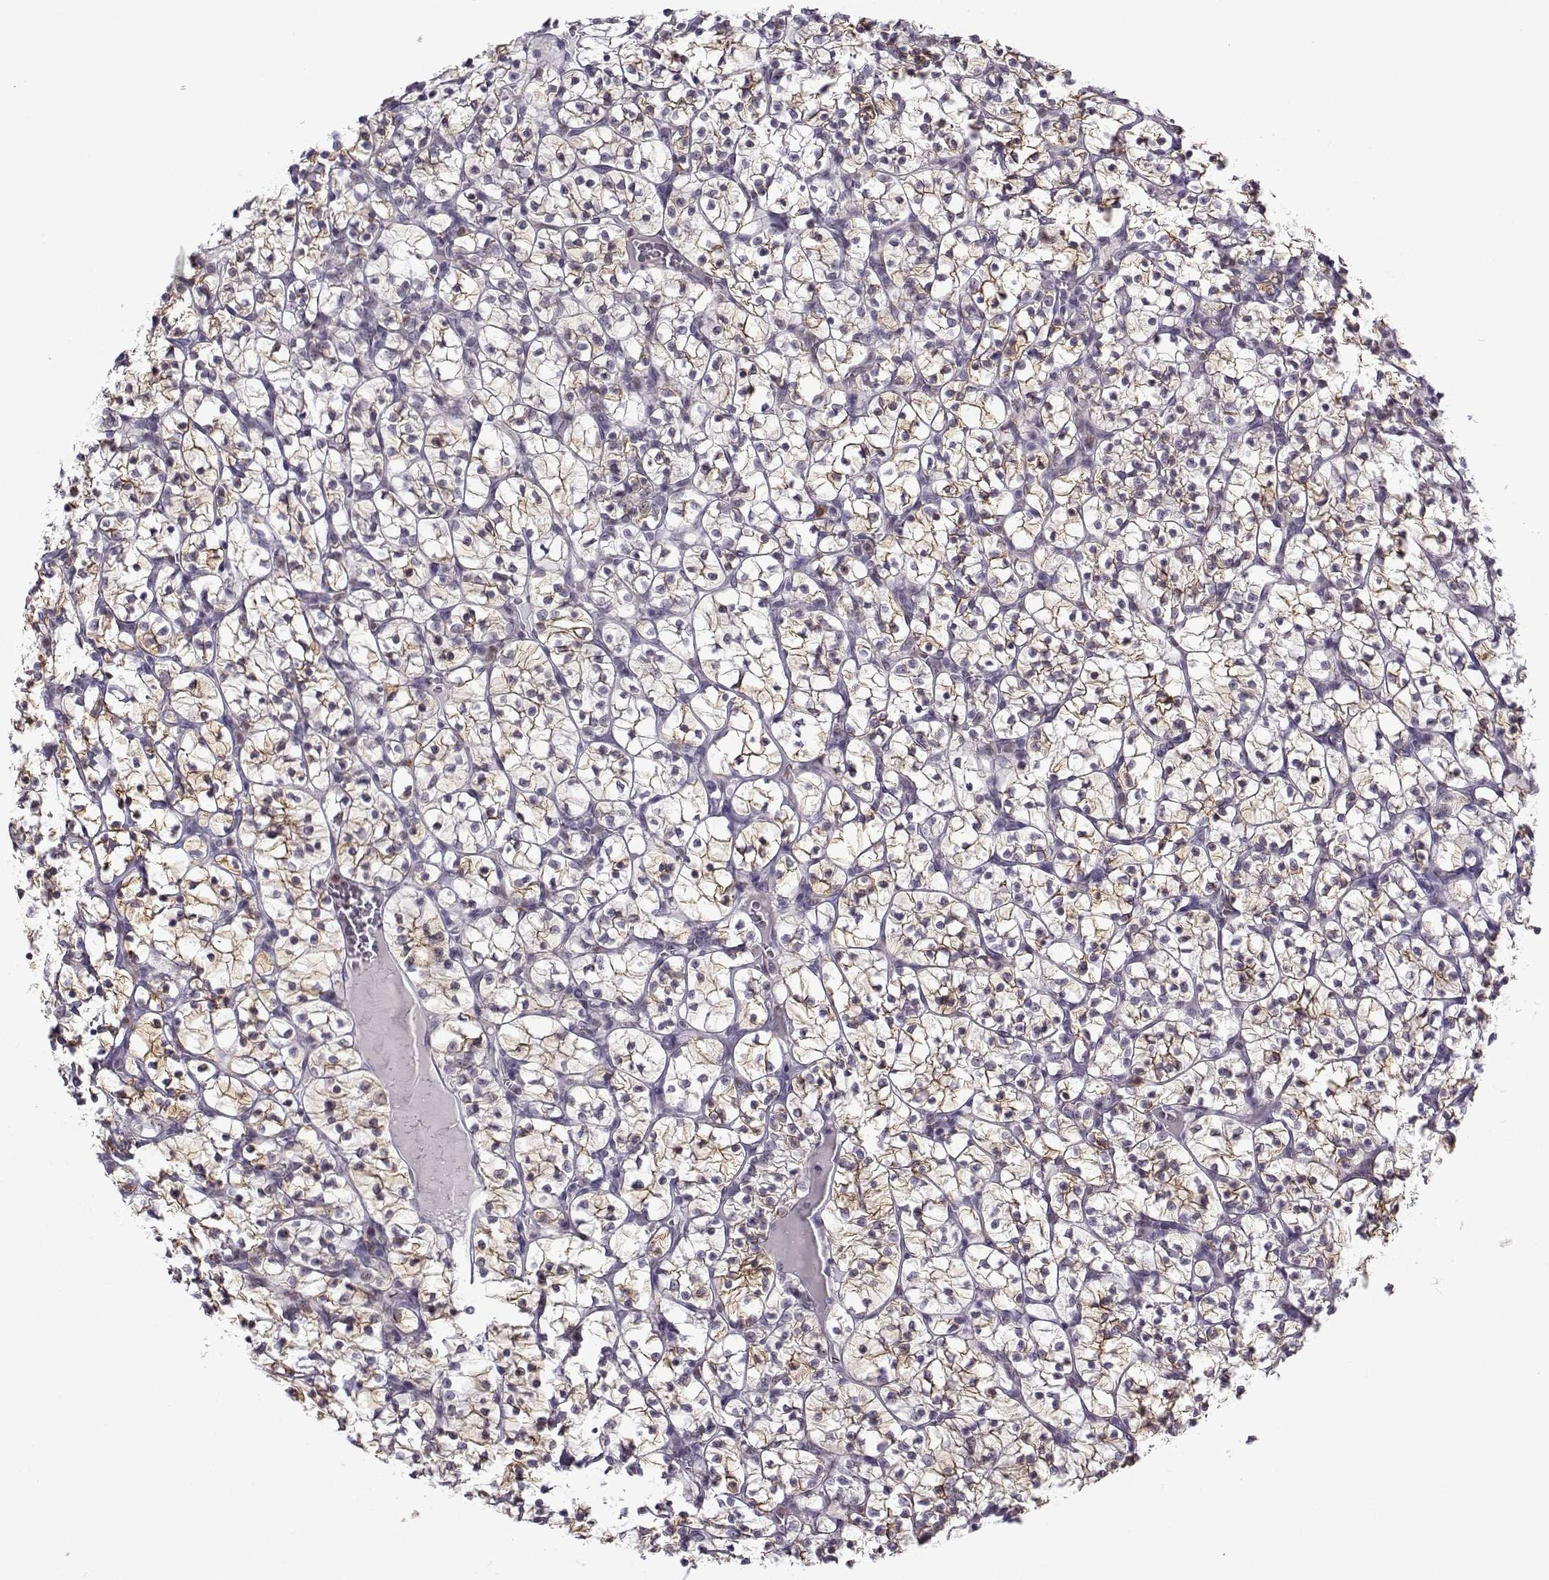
{"staining": {"intensity": "weak", "quantity": "<25%", "location": "cytoplasmic/membranous"}, "tissue": "renal cancer", "cell_type": "Tumor cells", "image_type": "cancer", "snomed": [{"axis": "morphology", "description": "Adenocarcinoma, NOS"}, {"axis": "topography", "description": "Kidney"}], "caption": "The immunohistochemistry micrograph has no significant staining in tumor cells of renal cancer (adenocarcinoma) tissue.", "gene": "BACH1", "patient": {"sex": "female", "age": 89}}